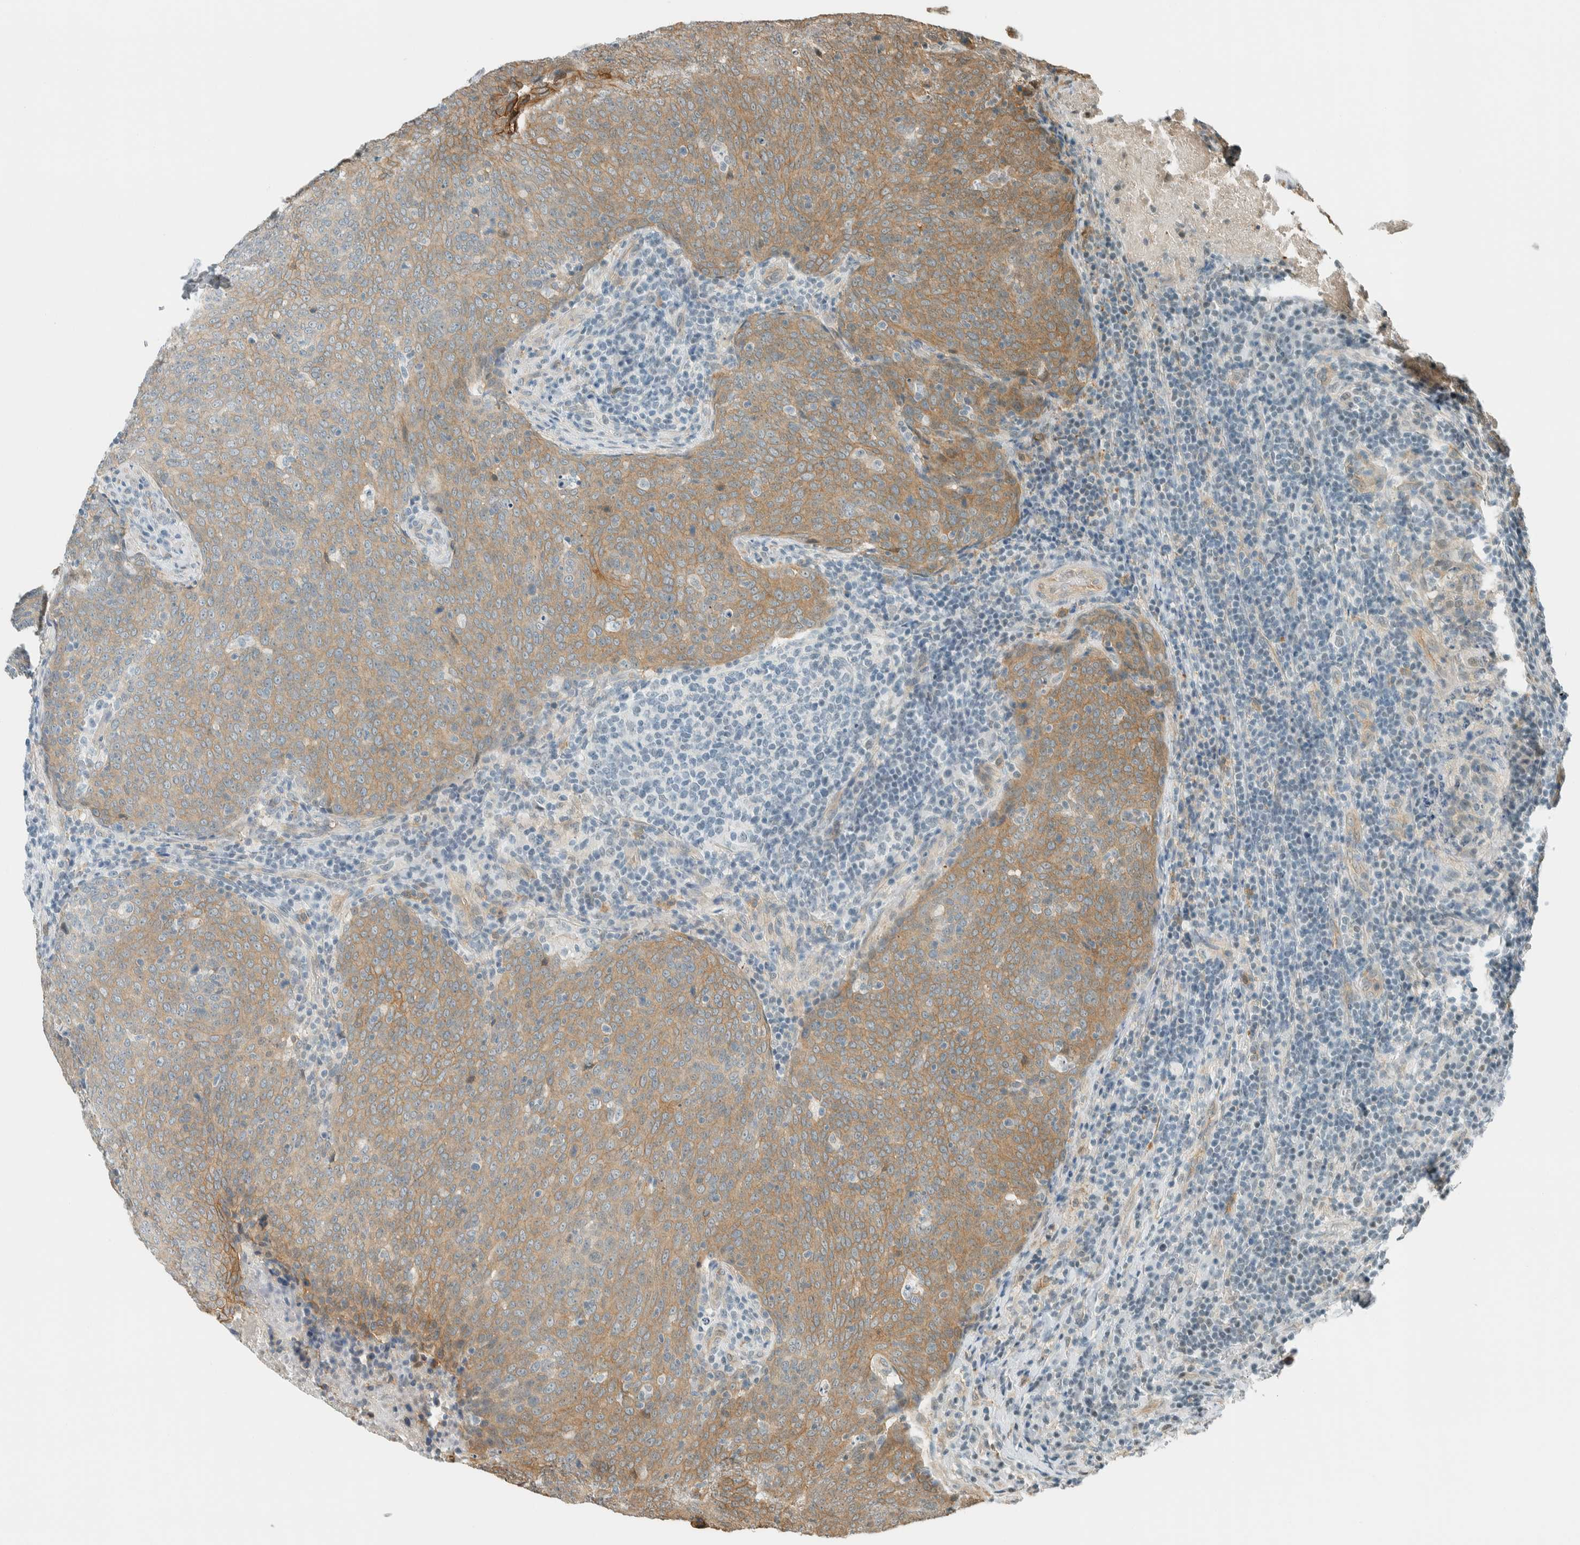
{"staining": {"intensity": "moderate", "quantity": ">75%", "location": "cytoplasmic/membranous"}, "tissue": "head and neck cancer", "cell_type": "Tumor cells", "image_type": "cancer", "snomed": [{"axis": "morphology", "description": "Squamous cell carcinoma, NOS"}, {"axis": "morphology", "description": "Squamous cell carcinoma, metastatic, NOS"}, {"axis": "topography", "description": "Lymph node"}, {"axis": "topography", "description": "Head-Neck"}], "caption": "A micrograph of human metastatic squamous cell carcinoma (head and neck) stained for a protein displays moderate cytoplasmic/membranous brown staining in tumor cells. (DAB (3,3'-diaminobenzidine) IHC, brown staining for protein, blue staining for nuclei).", "gene": "NIBAN2", "patient": {"sex": "male", "age": 62}}